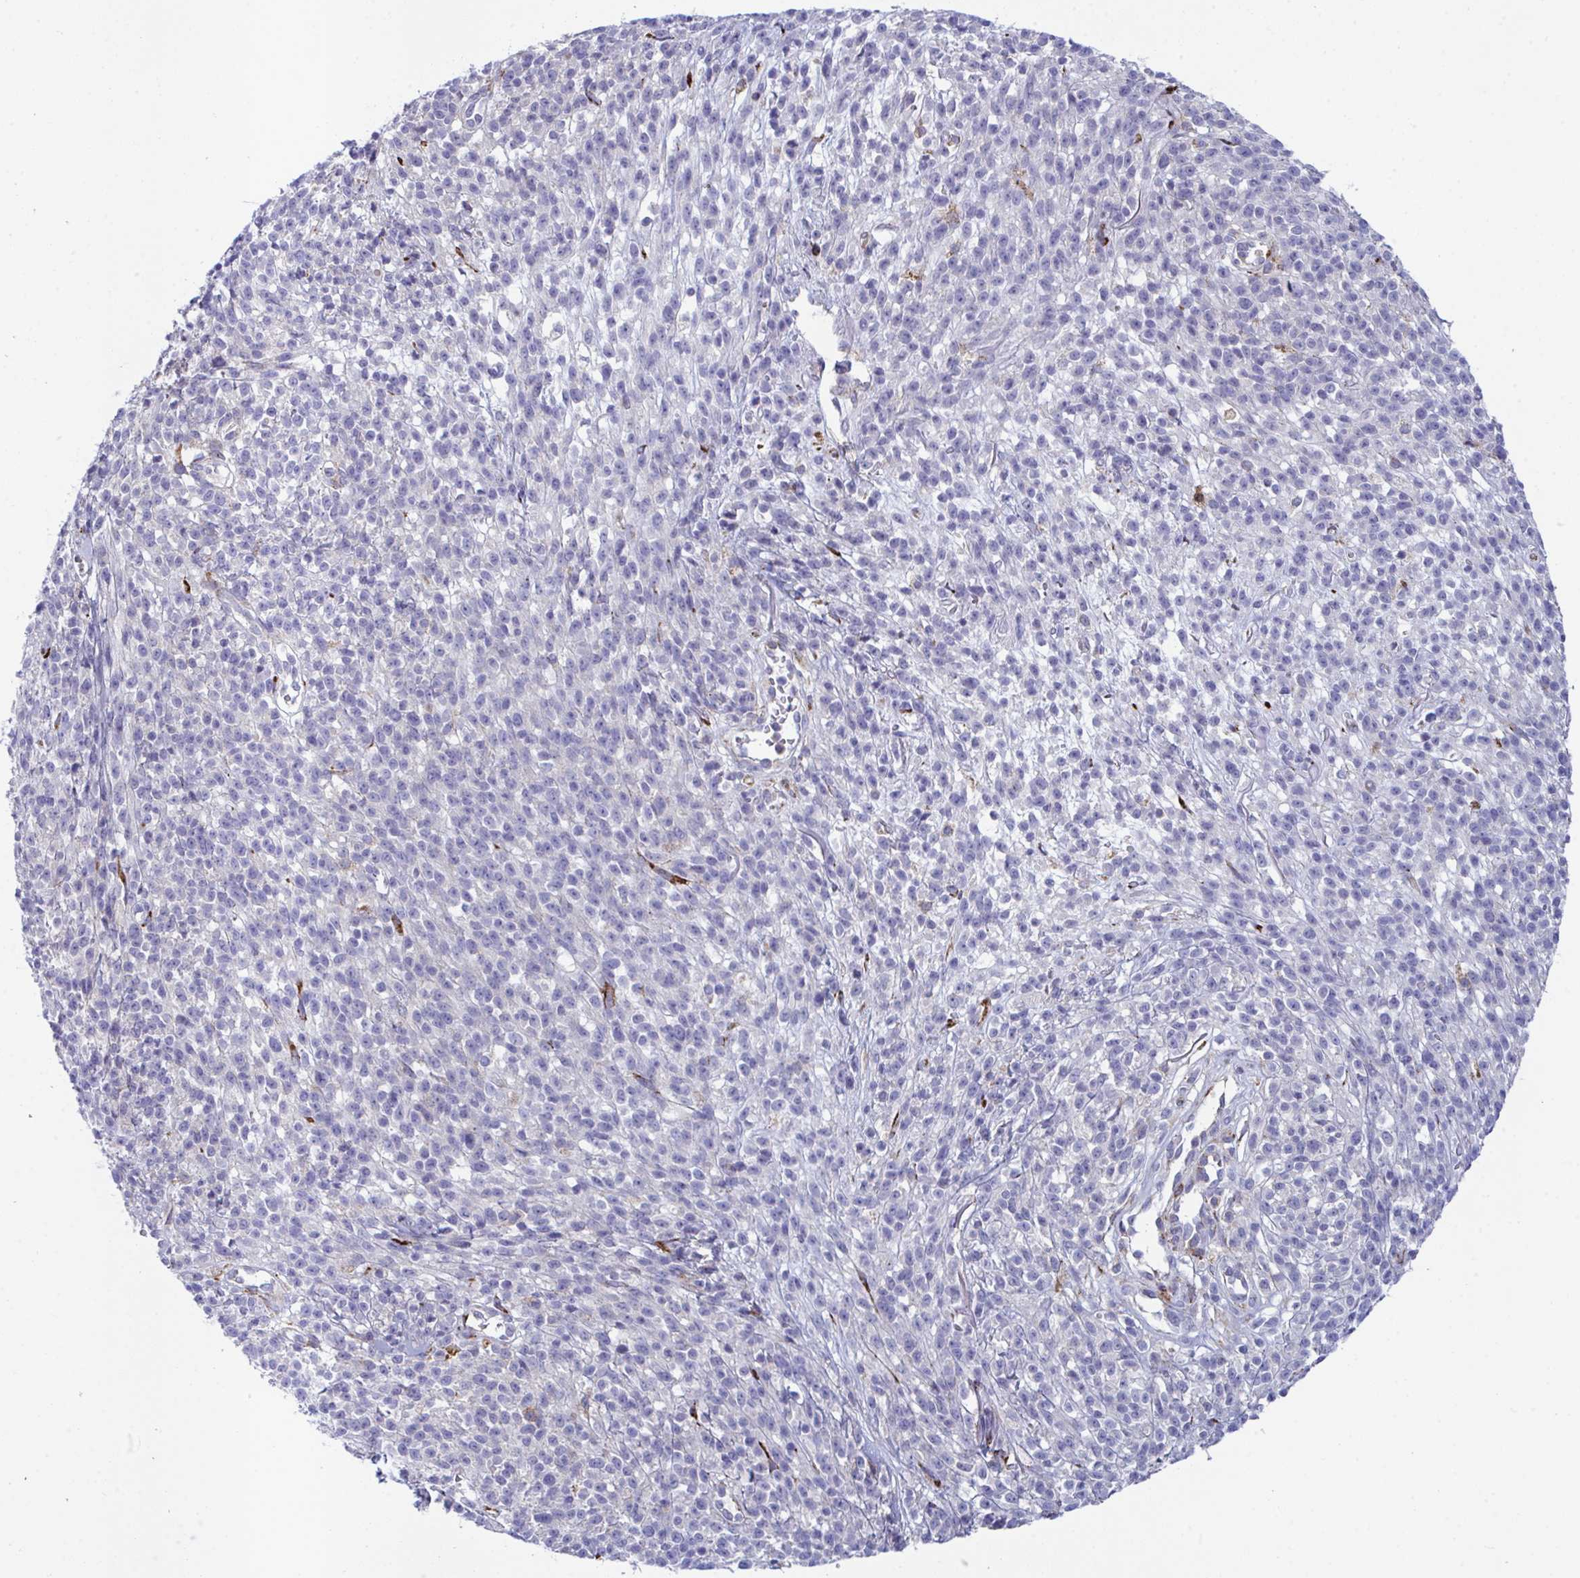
{"staining": {"intensity": "negative", "quantity": "none", "location": "none"}, "tissue": "melanoma", "cell_type": "Tumor cells", "image_type": "cancer", "snomed": [{"axis": "morphology", "description": "Malignant melanoma, NOS"}, {"axis": "topography", "description": "Skin"}, {"axis": "topography", "description": "Skin of trunk"}], "caption": "Melanoma stained for a protein using immunohistochemistry (IHC) shows no staining tumor cells.", "gene": "PEAK3", "patient": {"sex": "male", "age": 74}}